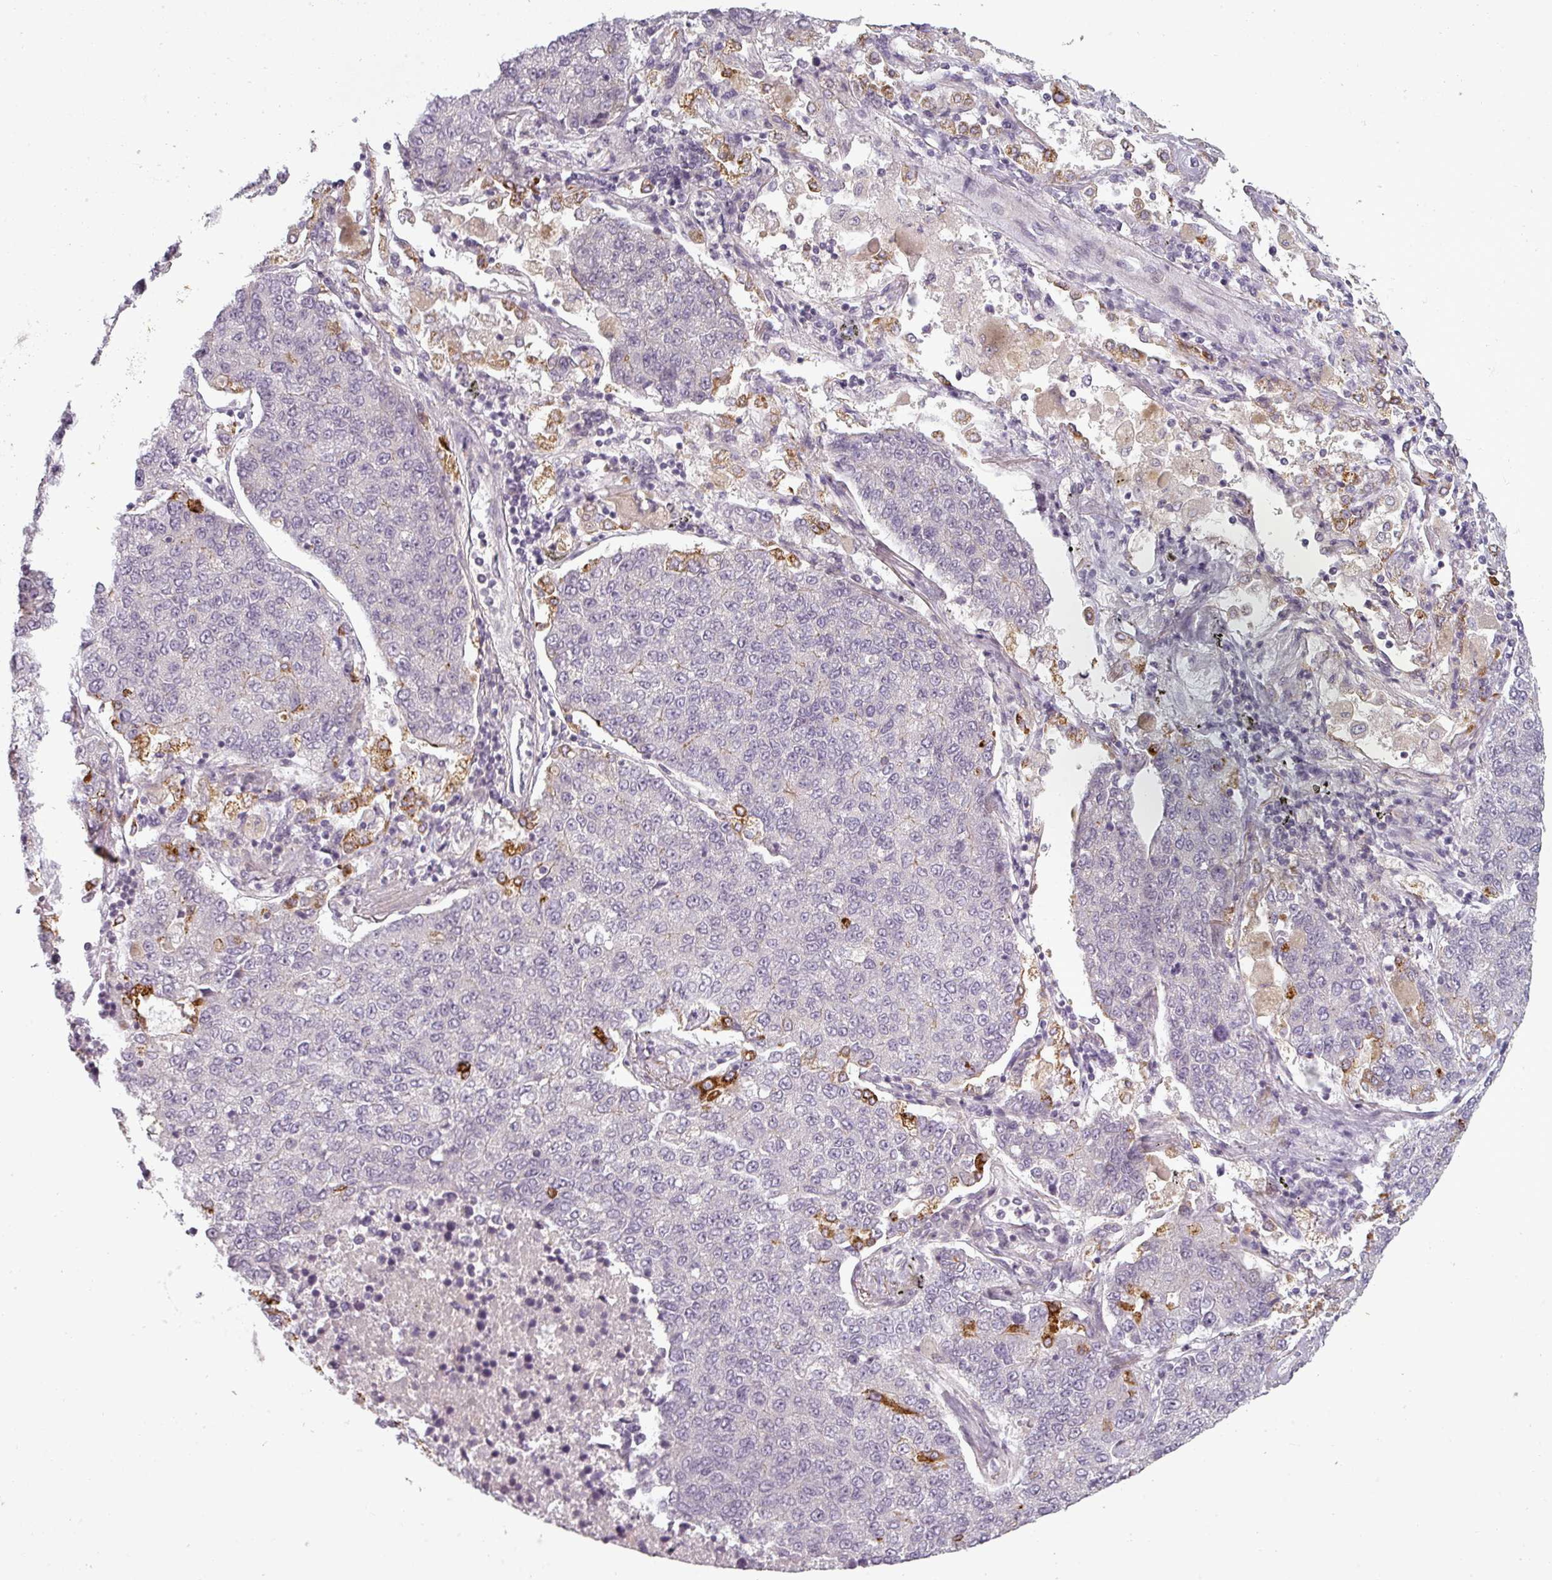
{"staining": {"intensity": "negative", "quantity": "none", "location": "none"}, "tissue": "lung cancer", "cell_type": "Tumor cells", "image_type": "cancer", "snomed": [{"axis": "morphology", "description": "Adenocarcinoma, NOS"}, {"axis": "topography", "description": "Lung"}], "caption": "Immunohistochemical staining of human lung cancer demonstrates no significant staining in tumor cells.", "gene": "SLC16A9", "patient": {"sex": "male", "age": 49}}